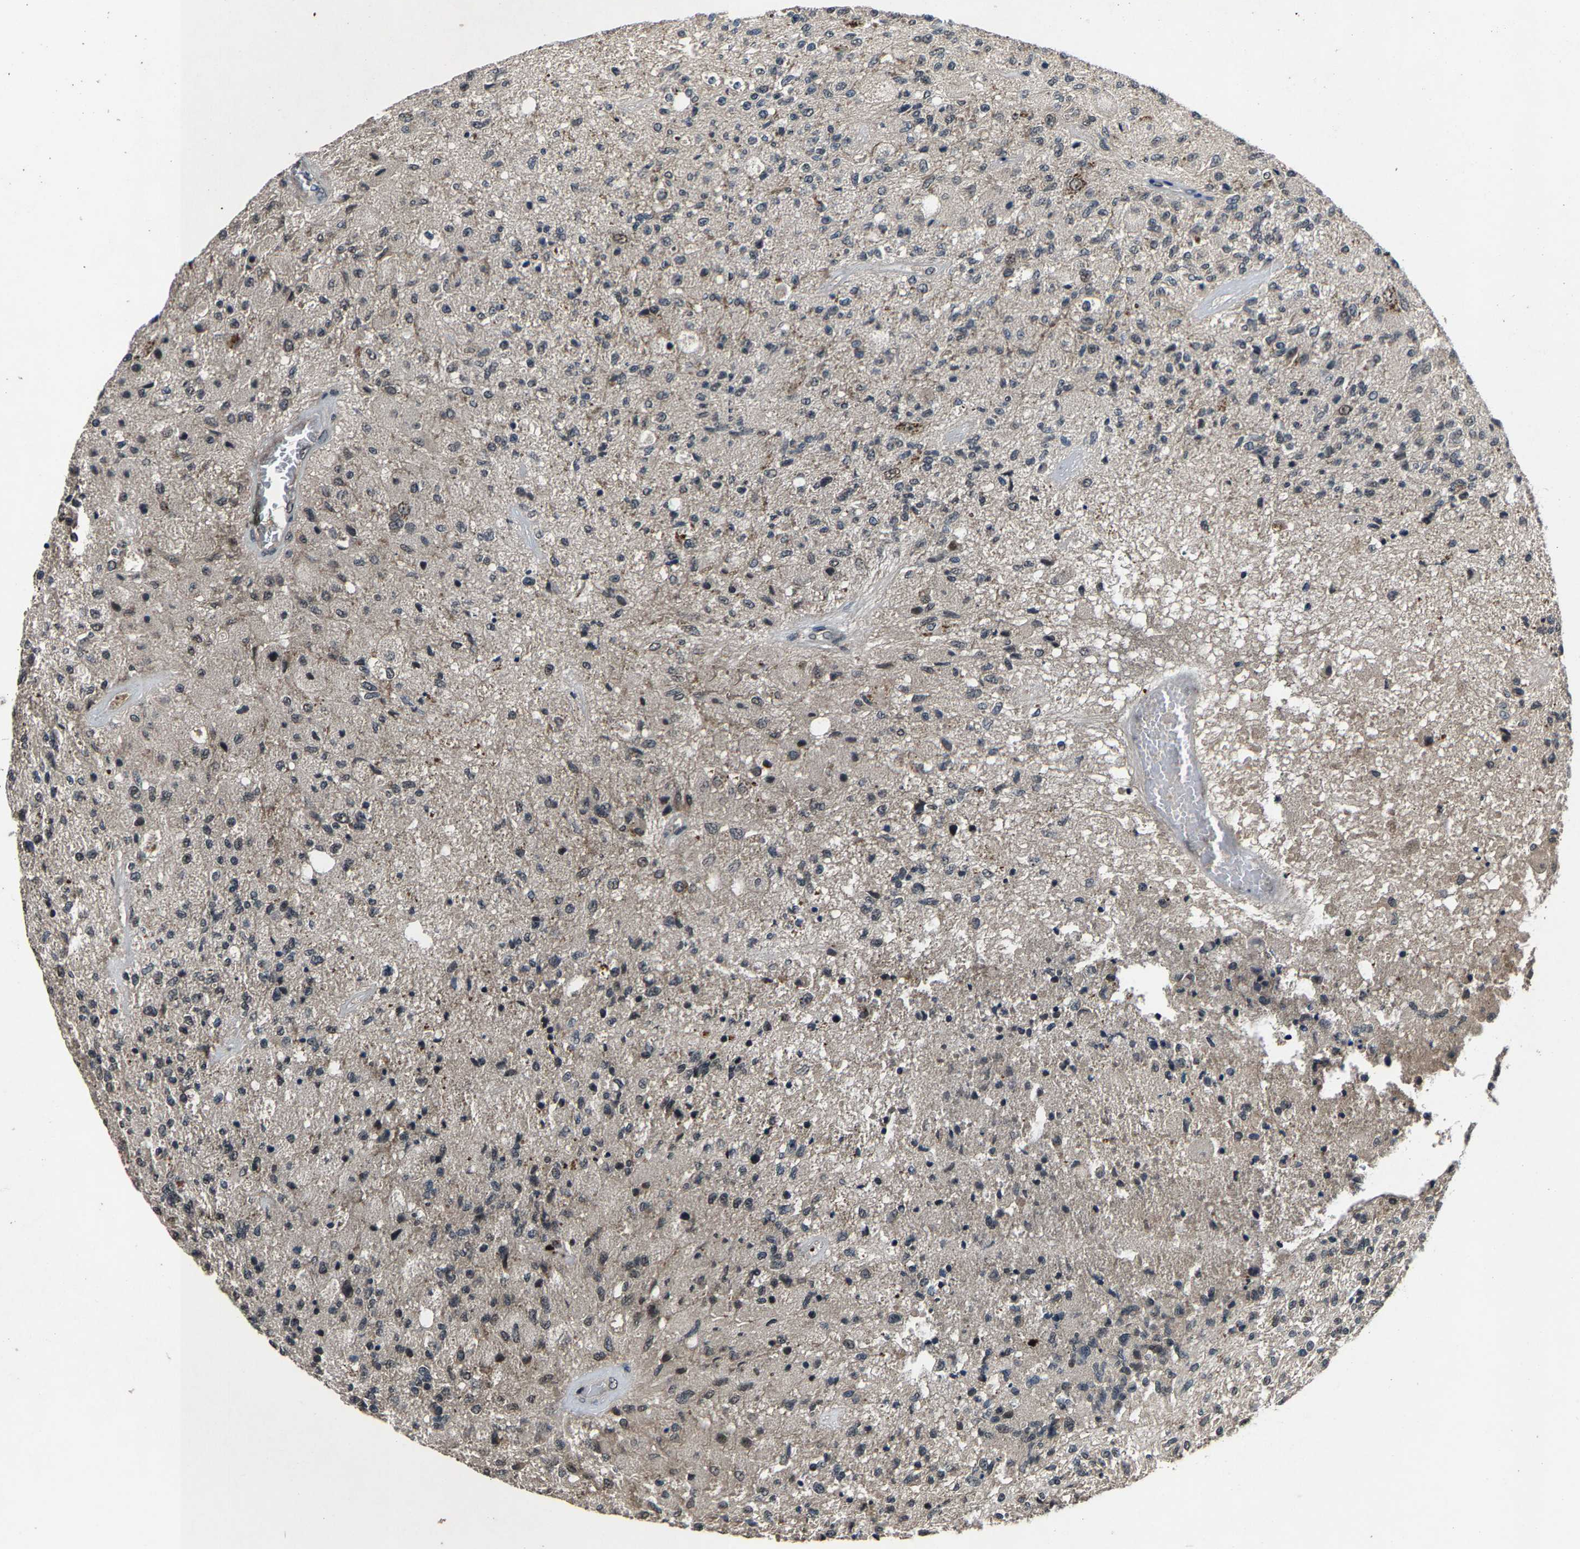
{"staining": {"intensity": "negative", "quantity": "none", "location": "none"}, "tissue": "glioma", "cell_type": "Tumor cells", "image_type": "cancer", "snomed": [{"axis": "morphology", "description": "Normal tissue, NOS"}, {"axis": "morphology", "description": "Glioma, malignant, High grade"}, {"axis": "topography", "description": "Cerebral cortex"}], "caption": "Tumor cells are negative for brown protein staining in glioma. (DAB immunohistochemistry with hematoxylin counter stain).", "gene": "HUWE1", "patient": {"sex": "male", "age": 77}}